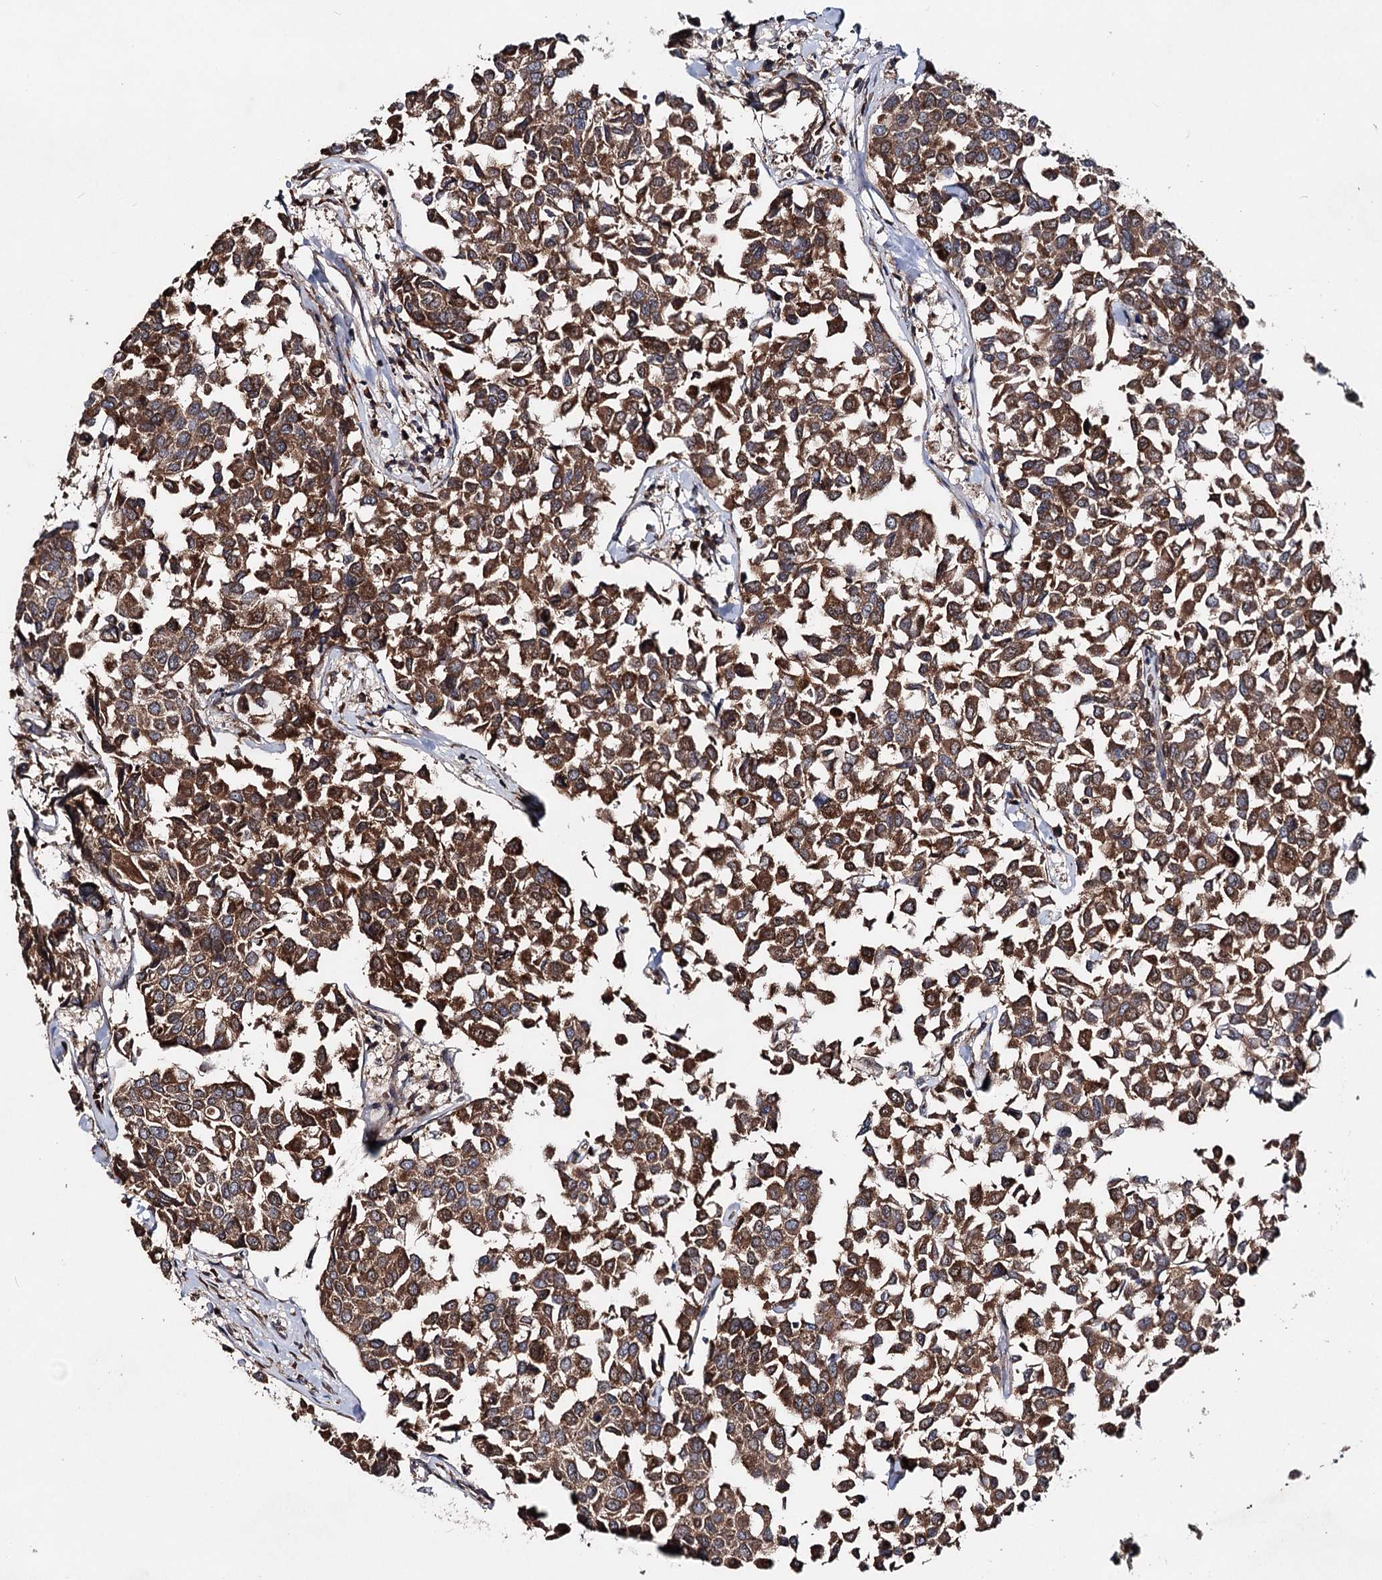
{"staining": {"intensity": "strong", "quantity": ">75%", "location": "cytoplasmic/membranous"}, "tissue": "breast cancer", "cell_type": "Tumor cells", "image_type": "cancer", "snomed": [{"axis": "morphology", "description": "Duct carcinoma"}, {"axis": "topography", "description": "Breast"}], "caption": "Immunohistochemistry (IHC) staining of invasive ductal carcinoma (breast), which displays high levels of strong cytoplasmic/membranous positivity in approximately >75% of tumor cells indicating strong cytoplasmic/membranous protein staining. The staining was performed using DAB (3,3'-diaminobenzidine) (brown) for protein detection and nuclei were counterstained in hematoxylin (blue).", "gene": "MINDY3", "patient": {"sex": "female", "age": 55}}